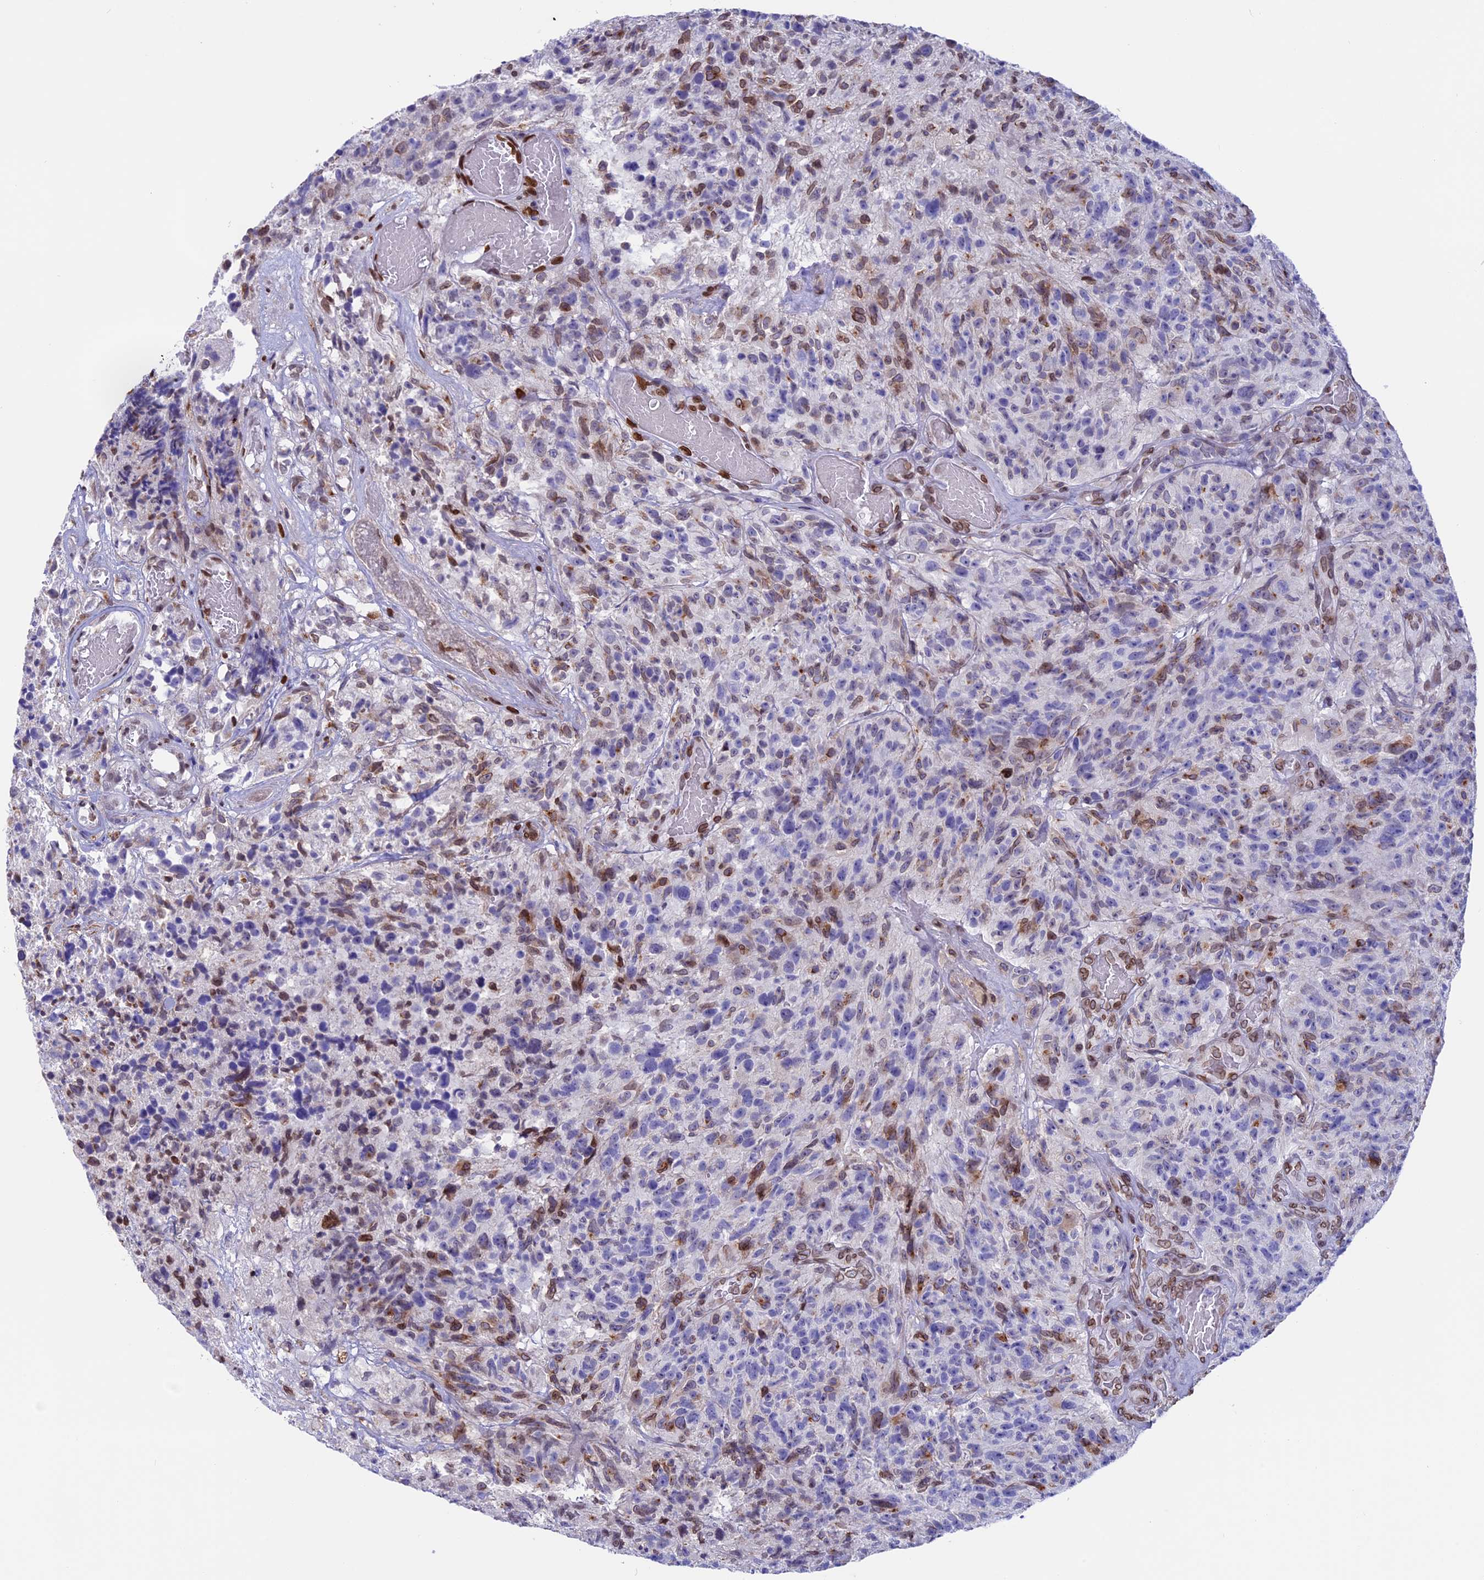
{"staining": {"intensity": "moderate", "quantity": "<25%", "location": "nuclear"}, "tissue": "glioma", "cell_type": "Tumor cells", "image_type": "cancer", "snomed": [{"axis": "morphology", "description": "Glioma, malignant, High grade"}, {"axis": "topography", "description": "Brain"}], "caption": "Immunohistochemical staining of human high-grade glioma (malignant) exhibits low levels of moderate nuclear protein positivity in about <25% of tumor cells.", "gene": "TMPRSS7", "patient": {"sex": "male", "age": 69}}